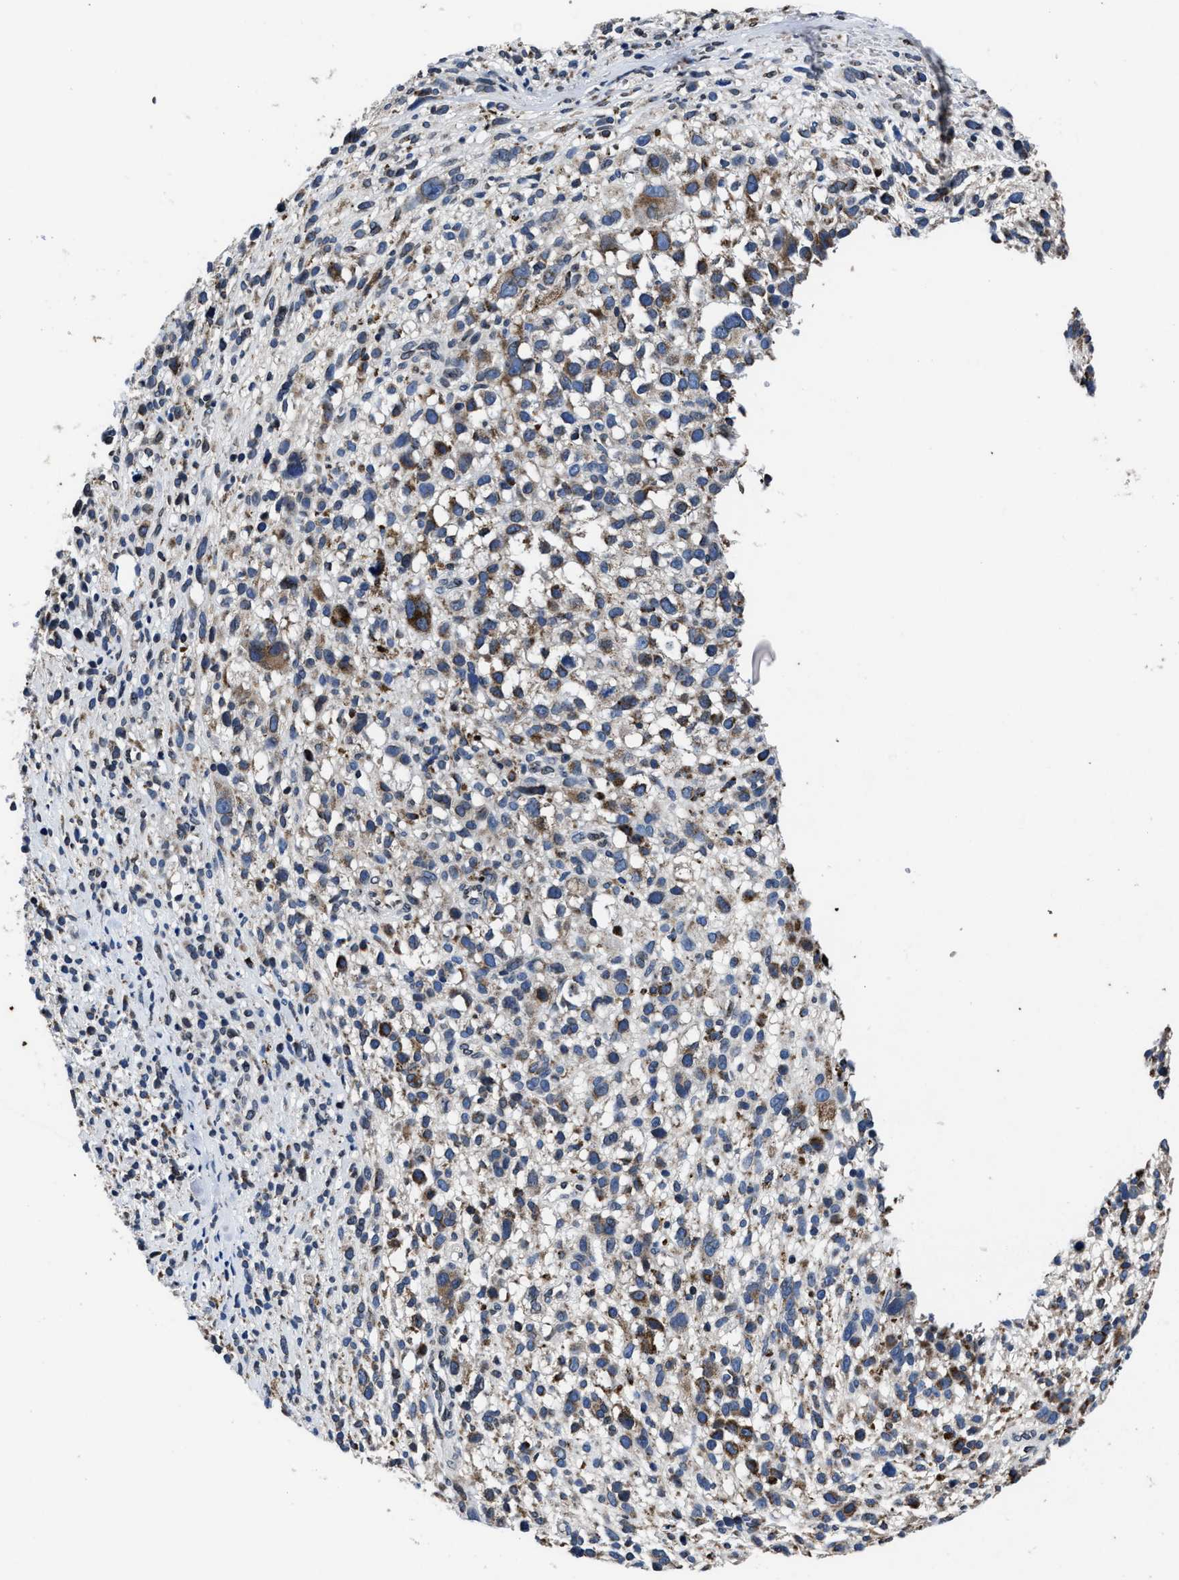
{"staining": {"intensity": "moderate", "quantity": "25%-75%", "location": "cytoplasmic/membranous"}, "tissue": "melanoma", "cell_type": "Tumor cells", "image_type": "cancer", "snomed": [{"axis": "morphology", "description": "Malignant melanoma, NOS"}, {"axis": "topography", "description": "Skin"}], "caption": "Malignant melanoma was stained to show a protein in brown. There is medium levels of moderate cytoplasmic/membranous positivity in approximately 25%-75% of tumor cells.", "gene": "CACNA1D", "patient": {"sex": "female", "age": 55}}